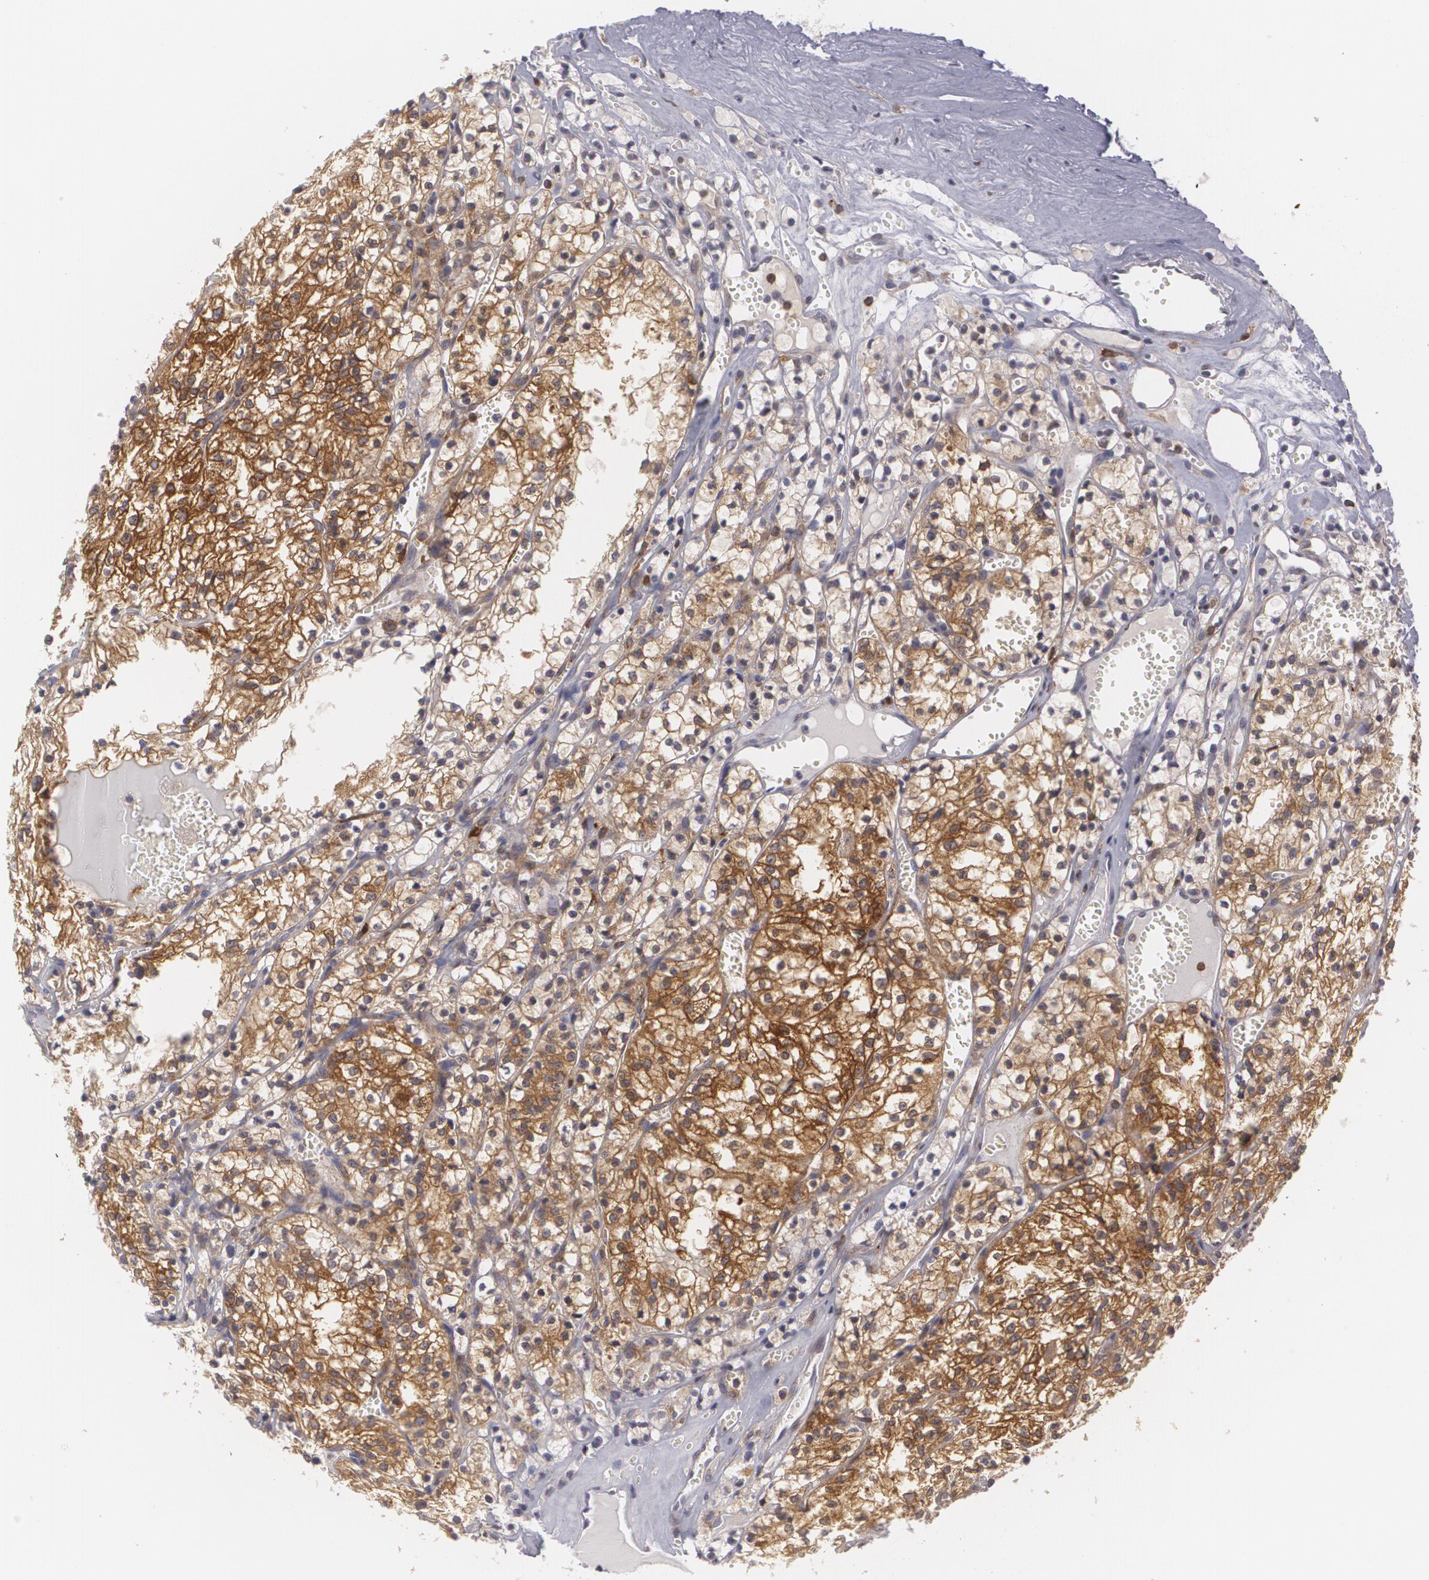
{"staining": {"intensity": "strong", "quantity": "25%-75%", "location": "cytoplasmic/membranous"}, "tissue": "renal cancer", "cell_type": "Tumor cells", "image_type": "cancer", "snomed": [{"axis": "morphology", "description": "Adenocarcinoma, NOS"}, {"axis": "topography", "description": "Kidney"}], "caption": "Tumor cells reveal strong cytoplasmic/membranous expression in approximately 25%-75% of cells in renal cancer. The staining was performed using DAB, with brown indicating positive protein expression. Nuclei are stained blue with hematoxylin.", "gene": "BIN1", "patient": {"sex": "male", "age": 61}}